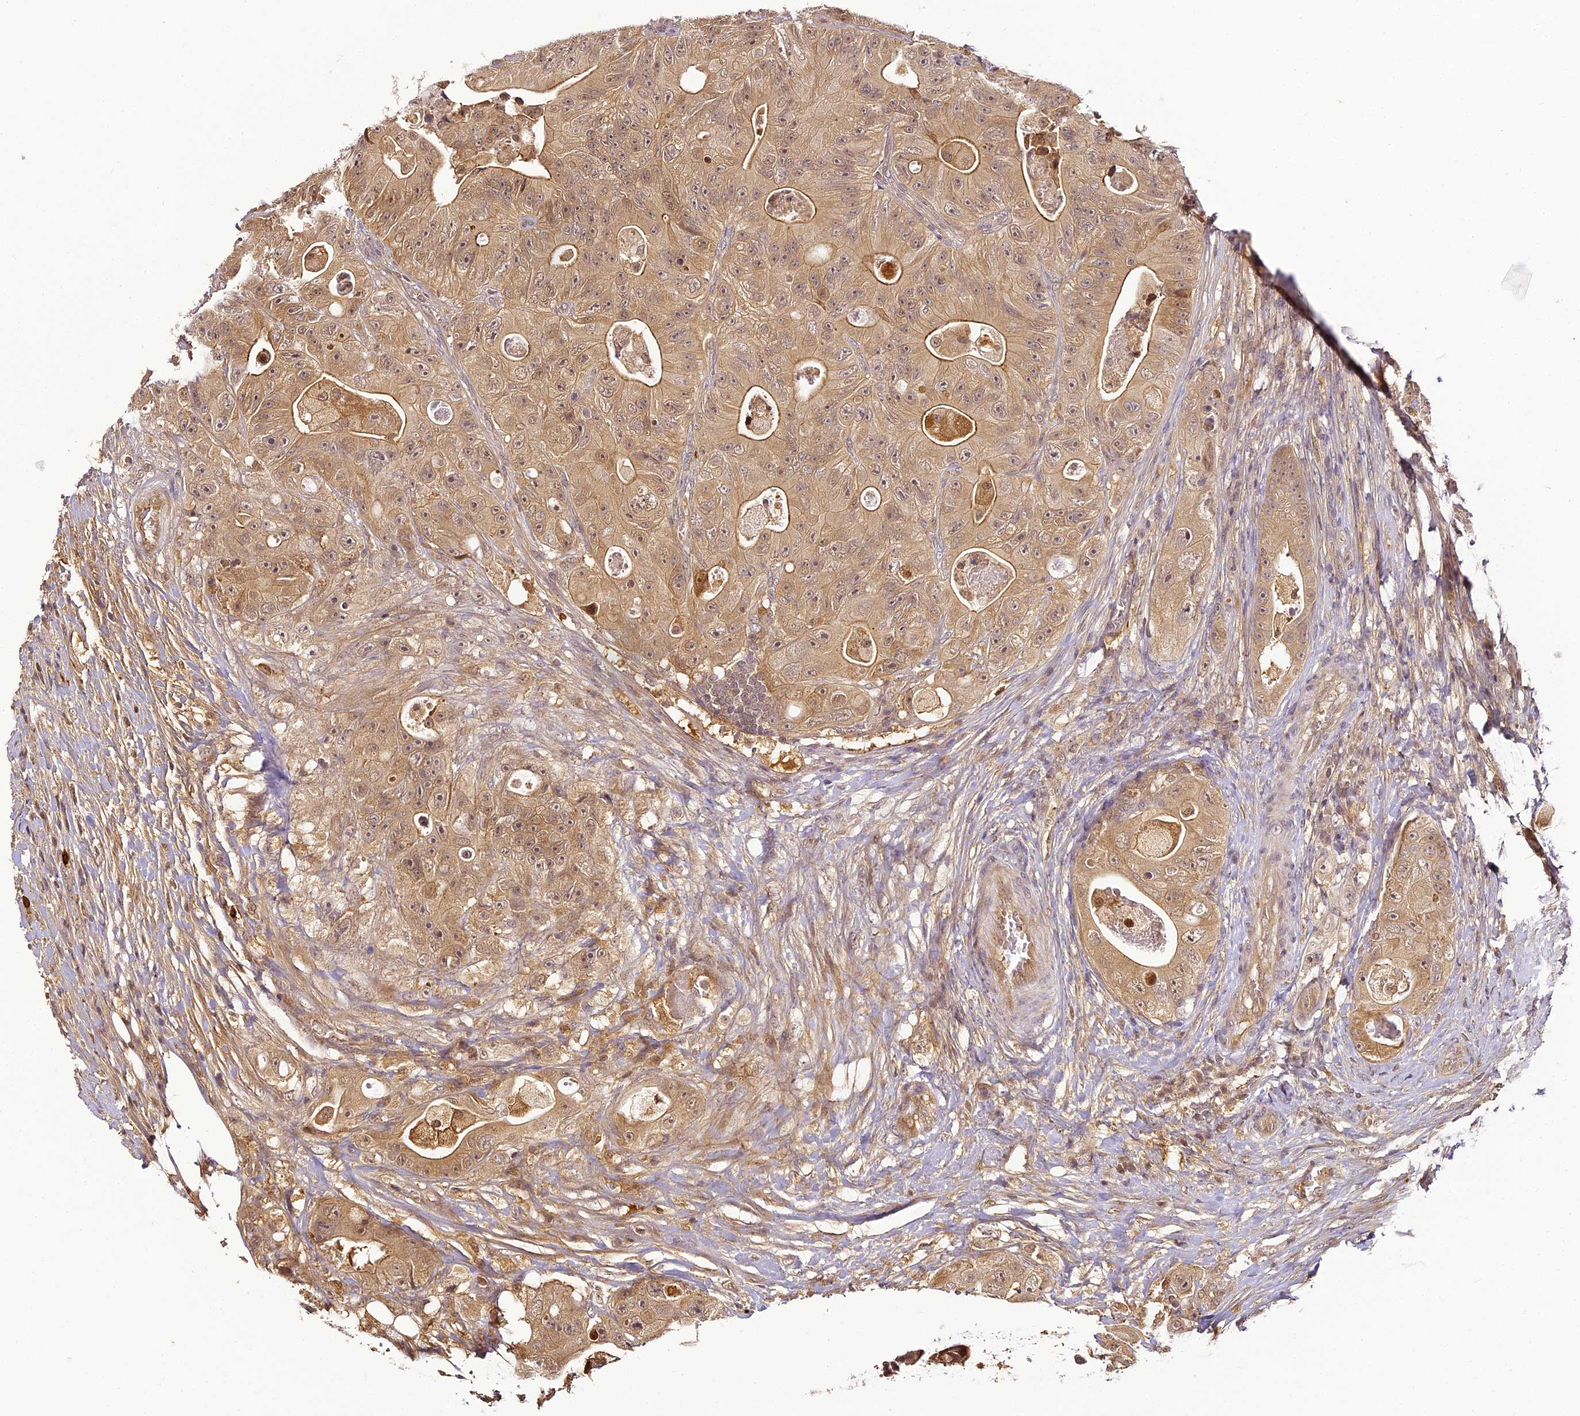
{"staining": {"intensity": "moderate", "quantity": "25%-75%", "location": "cytoplasmic/membranous"}, "tissue": "colorectal cancer", "cell_type": "Tumor cells", "image_type": "cancer", "snomed": [{"axis": "morphology", "description": "Adenocarcinoma, NOS"}, {"axis": "topography", "description": "Colon"}], "caption": "Immunohistochemistry photomicrograph of neoplastic tissue: adenocarcinoma (colorectal) stained using immunohistochemistry reveals medium levels of moderate protein expression localized specifically in the cytoplasmic/membranous of tumor cells, appearing as a cytoplasmic/membranous brown color.", "gene": "BCDIN3D", "patient": {"sex": "female", "age": 46}}